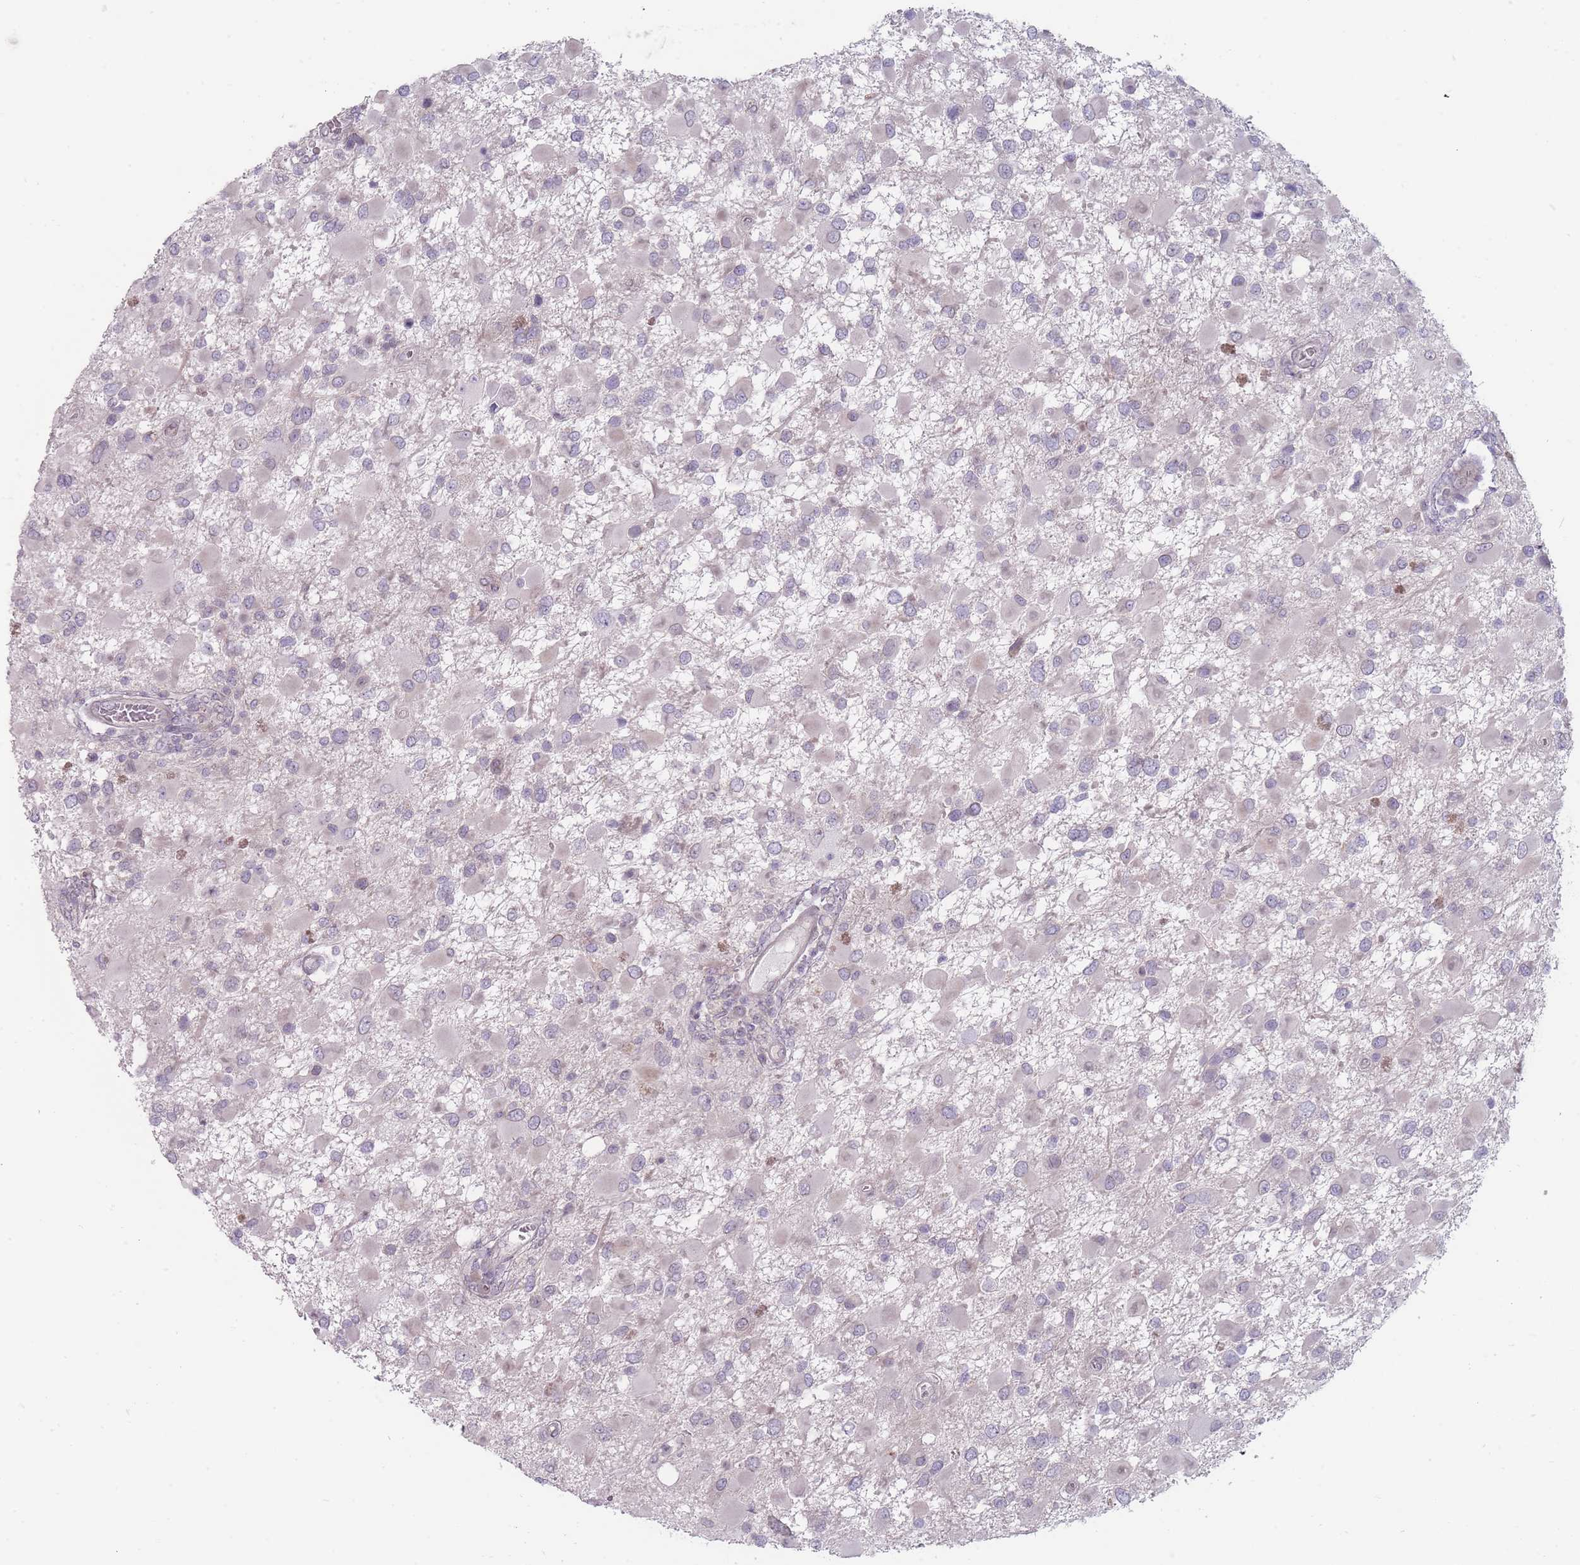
{"staining": {"intensity": "negative", "quantity": "none", "location": "none"}, "tissue": "glioma", "cell_type": "Tumor cells", "image_type": "cancer", "snomed": [{"axis": "morphology", "description": "Glioma, malignant, High grade"}, {"axis": "topography", "description": "Brain"}], "caption": "The image shows no staining of tumor cells in glioma.", "gene": "PCDH12", "patient": {"sex": "male", "age": 53}}